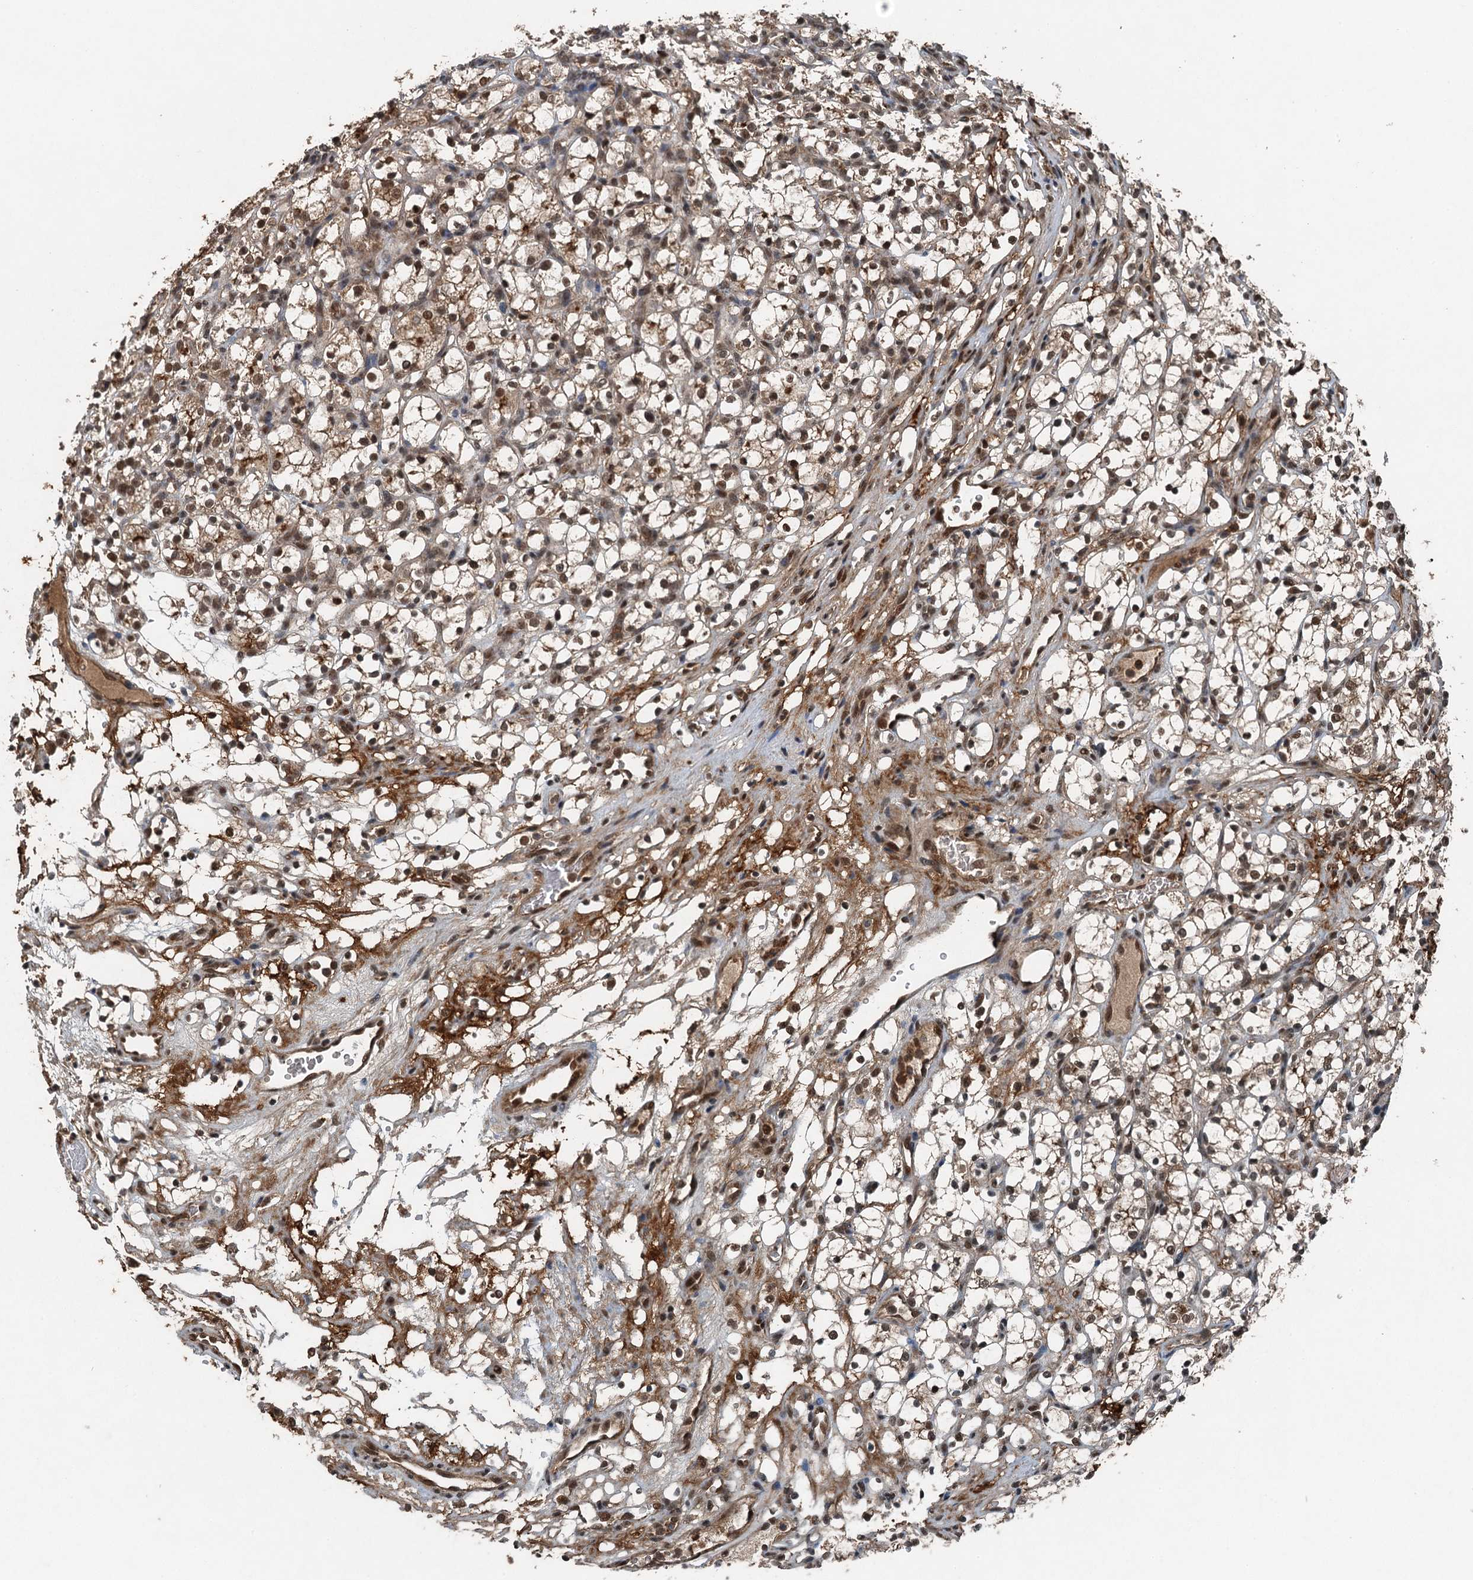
{"staining": {"intensity": "moderate", "quantity": "<25%", "location": "nuclear"}, "tissue": "renal cancer", "cell_type": "Tumor cells", "image_type": "cancer", "snomed": [{"axis": "morphology", "description": "Adenocarcinoma, NOS"}, {"axis": "topography", "description": "Kidney"}], "caption": "Renal cancer (adenocarcinoma) was stained to show a protein in brown. There is low levels of moderate nuclear positivity in approximately <25% of tumor cells.", "gene": "UBXN6", "patient": {"sex": "female", "age": 69}}